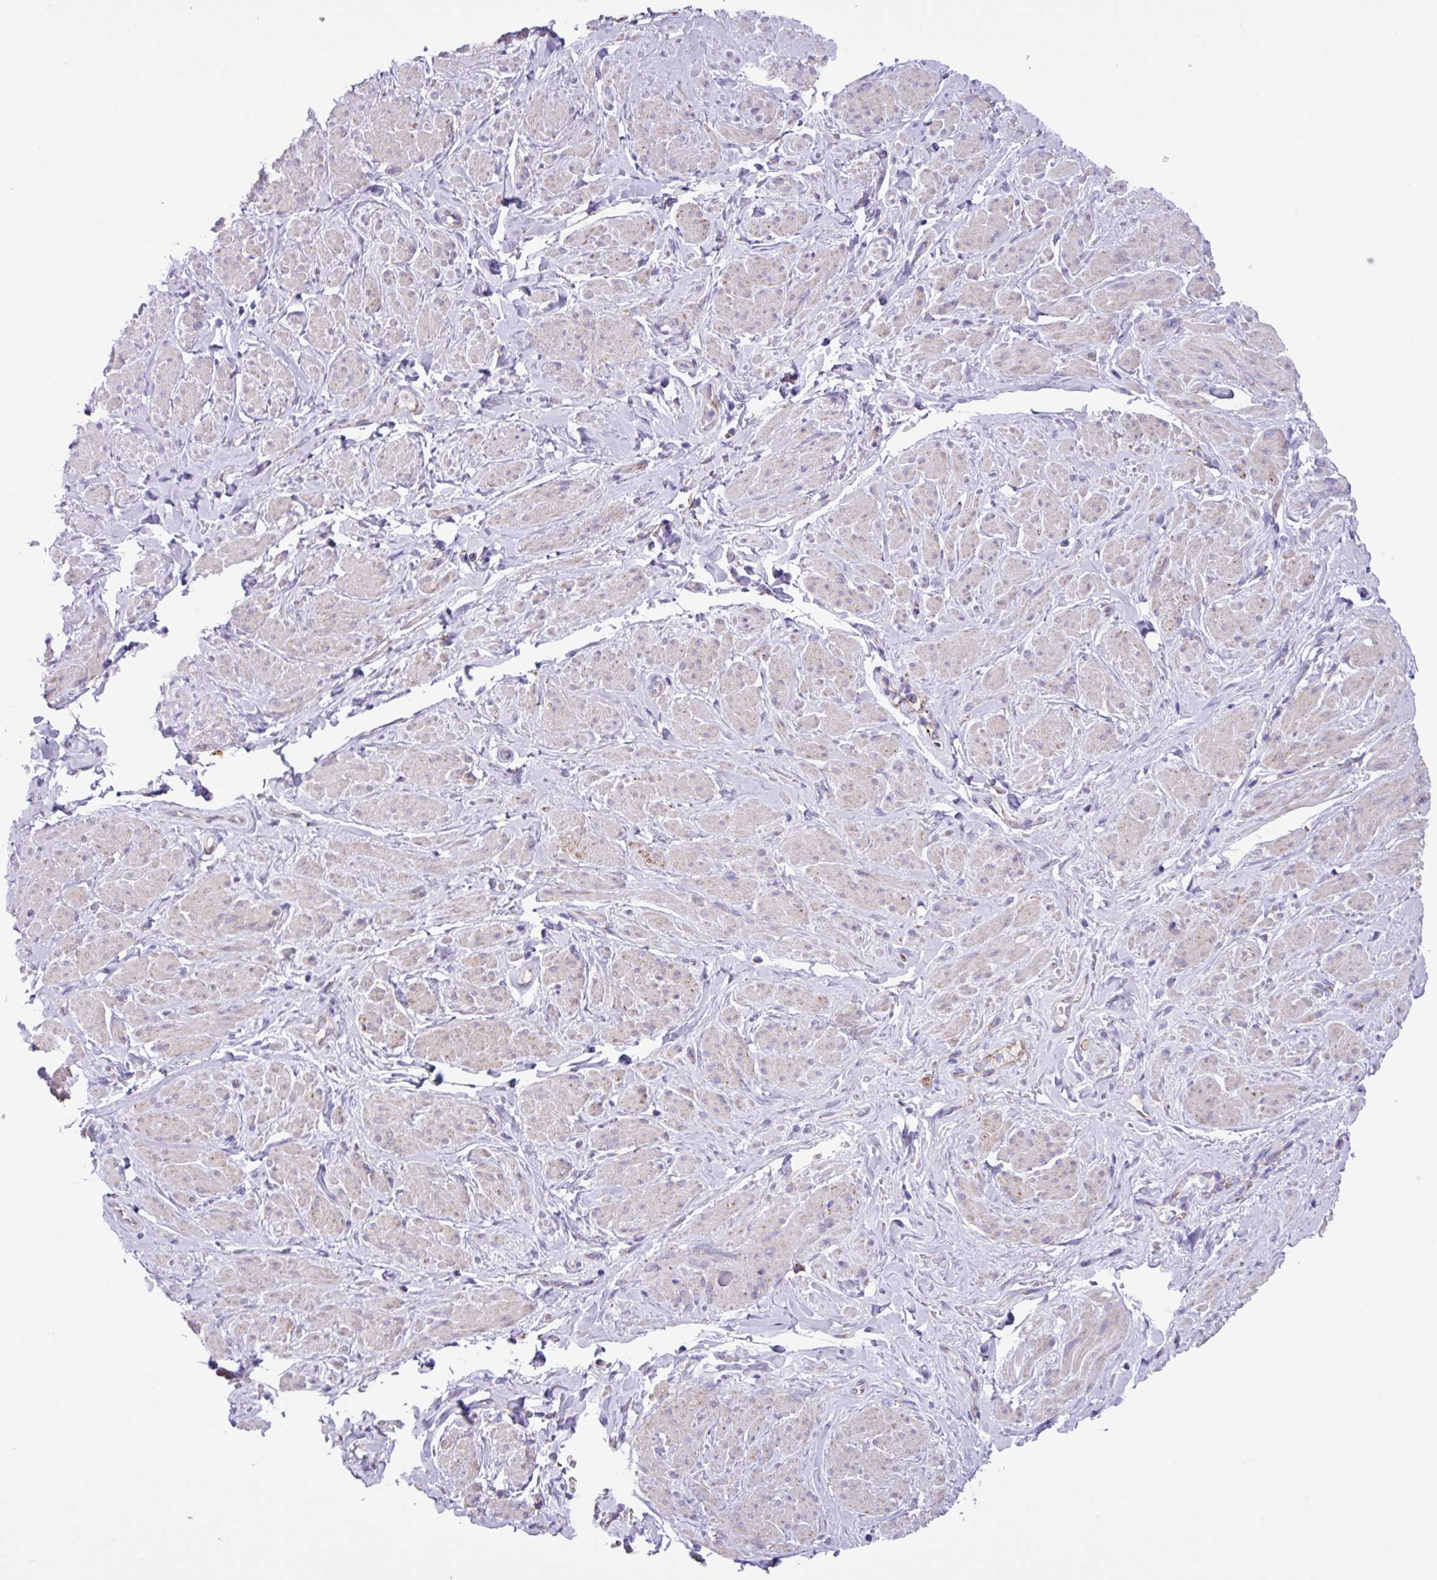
{"staining": {"intensity": "moderate", "quantity": "<25%", "location": "cytoplasmic/membranous"}, "tissue": "smooth muscle", "cell_type": "Smooth muscle cells", "image_type": "normal", "snomed": [{"axis": "morphology", "description": "Normal tissue, NOS"}, {"axis": "topography", "description": "Smooth muscle"}, {"axis": "topography", "description": "Peripheral nerve tissue"}], "caption": "This is a micrograph of immunohistochemistry (IHC) staining of normal smooth muscle, which shows moderate positivity in the cytoplasmic/membranous of smooth muscle cells.", "gene": "OTULIN", "patient": {"sex": "male", "age": 69}}